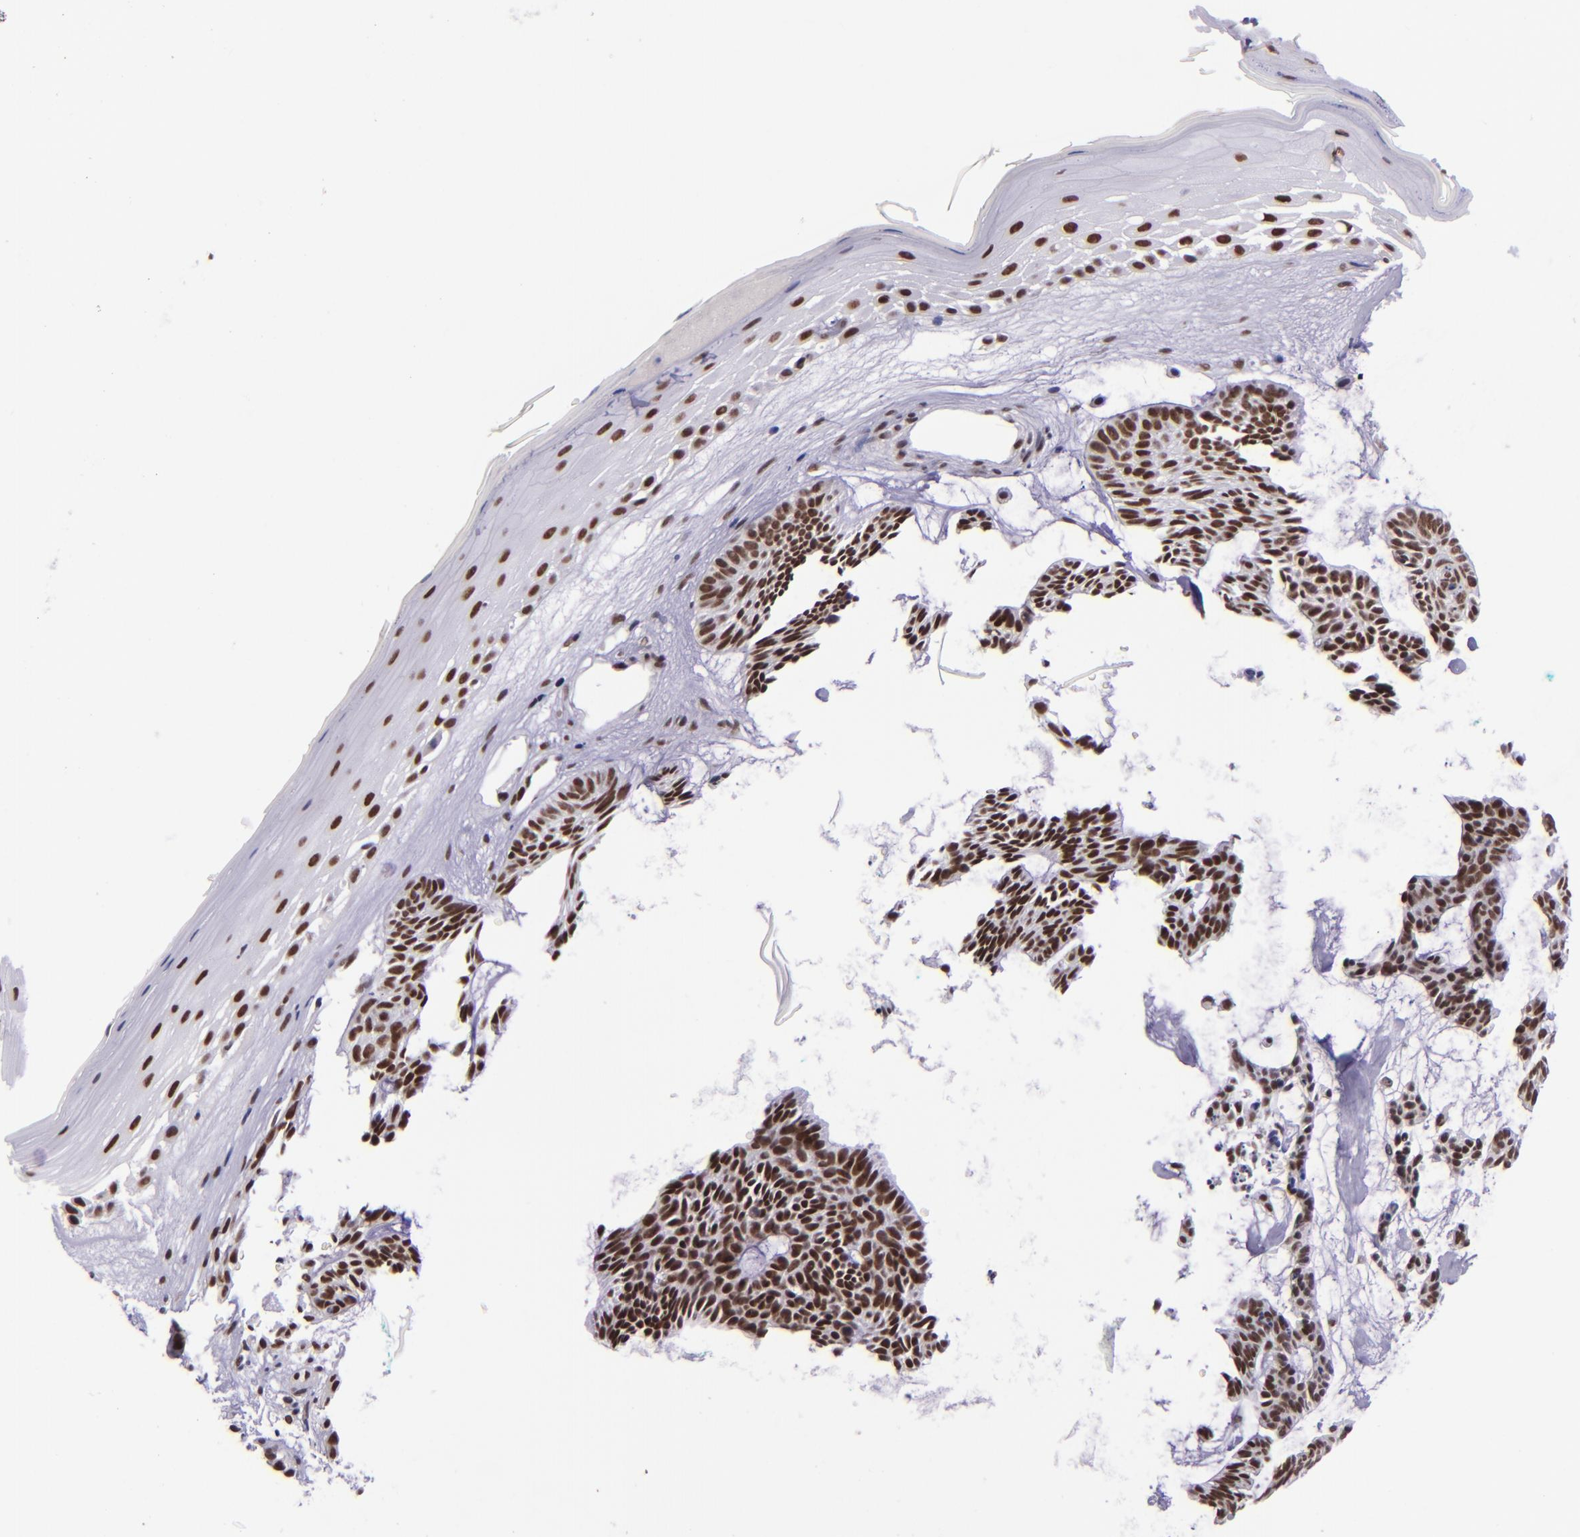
{"staining": {"intensity": "strong", "quantity": ">75%", "location": "nuclear"}, "tissue": "skin cancer", "cell_type": "Tumor cells", "image_type": "cancer", "snomed": [{"axis": "morphology", "description": "Basal cell carcinoma"}, {"axis": "topography", "description": "Skin"}], "caption": "A micrograph of human skin basal cell carcinoma stained for a protein reveals strong nuclear brown staining in tumor cells. Nuclei are stained in blue.", "gene": "GPKOW", "patient": {"sex": "male", "age": 75}}